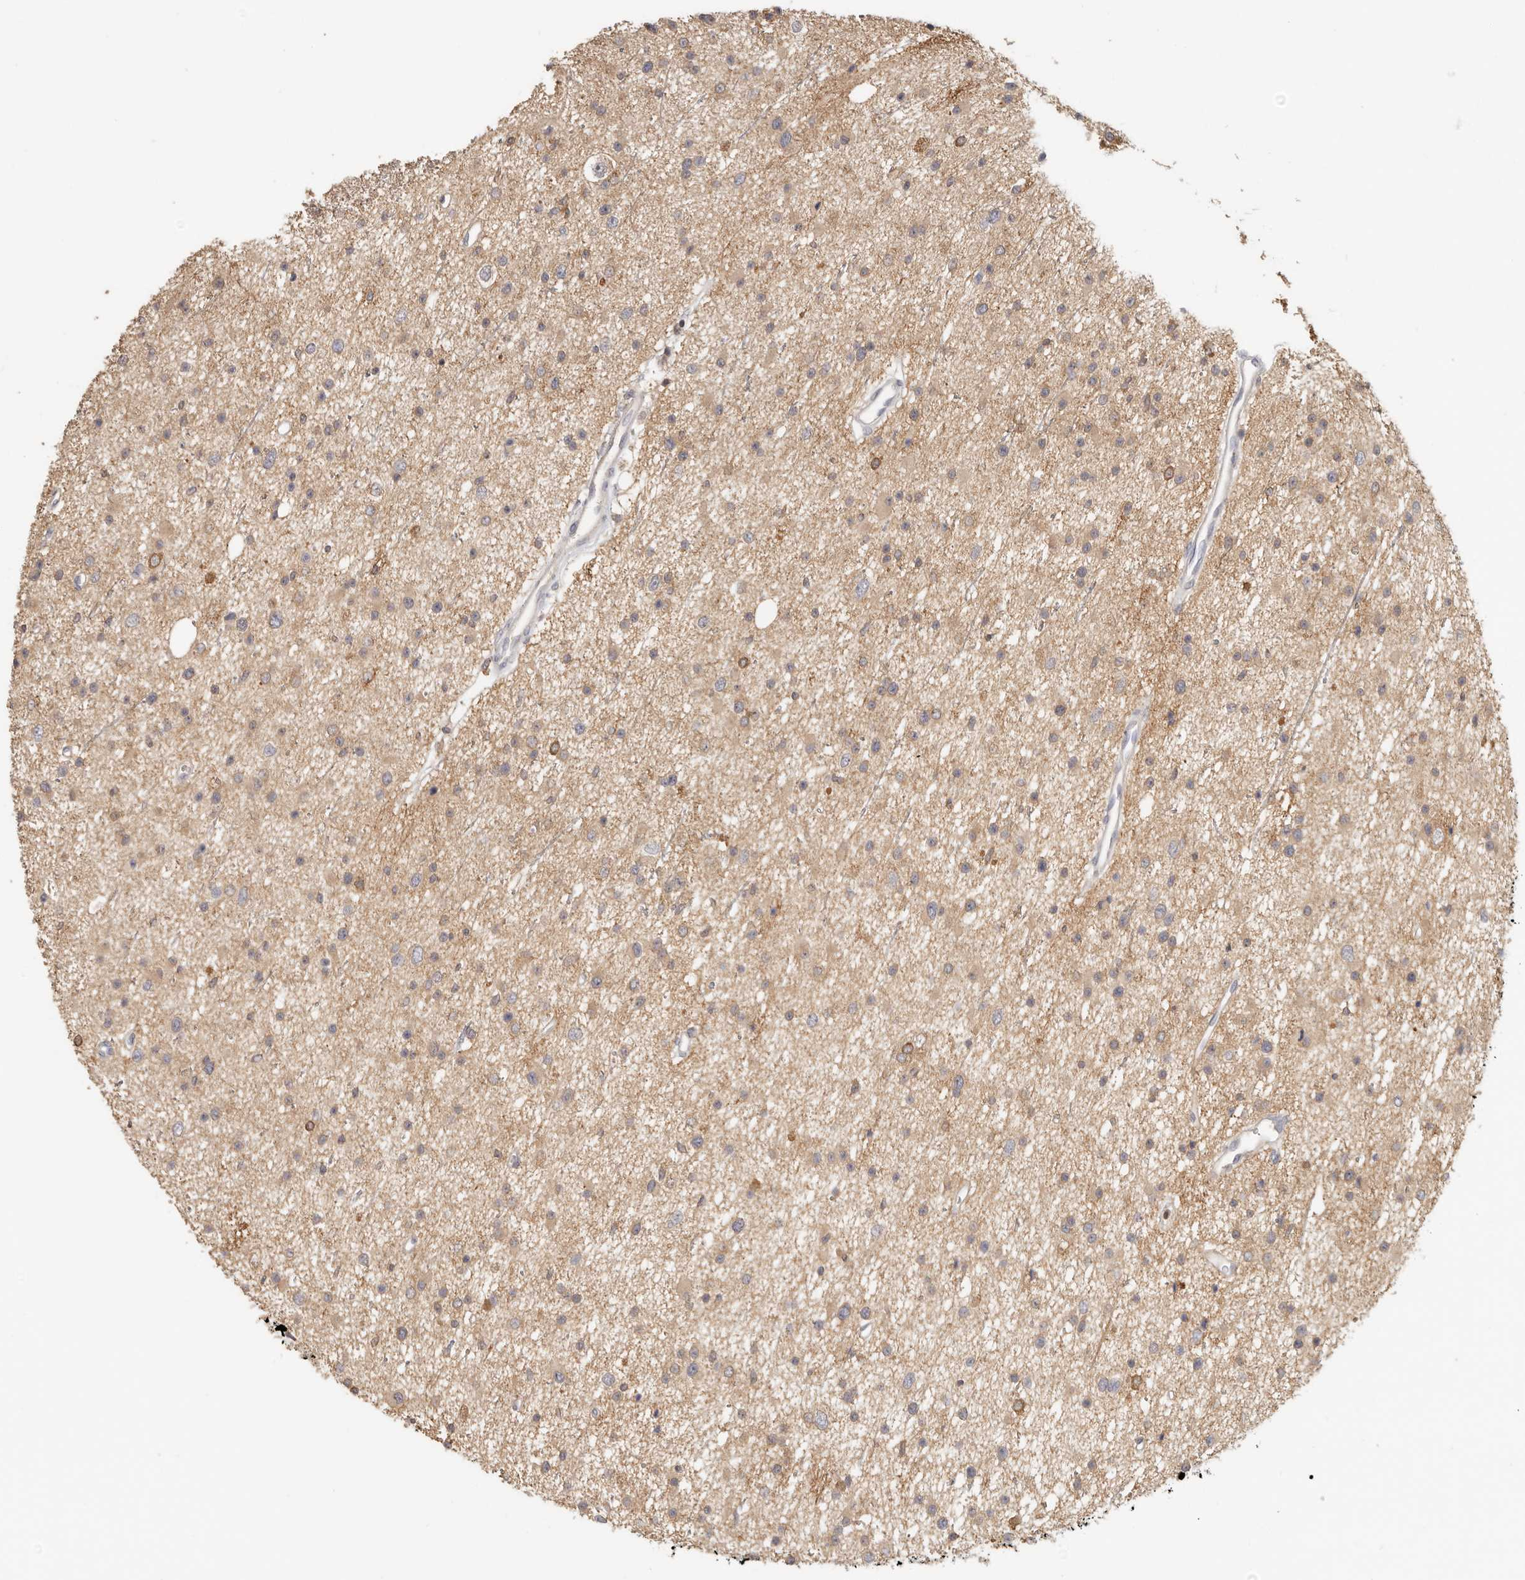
{"staining": {"intensity": "moderate", "quantity": ">75%", "location": "cytoplasmic/membranous"}, "tissue": "glioma", "cell_type": "Tumor cells", "image_type": "cancer", "snomed": [{"axis": "morphology", "description": "Glioma, malignant, Low grade"}, {"axis": "topography", "description": "Cerebral cortex"}], "caption": "Human glioma stained for a protein (brown) shows moderate cytoplasmic/membranous positive expression in approximately >75% of tumor cells.", "gene": "CSK", "patient": {"sex": "female", "age": 39}}